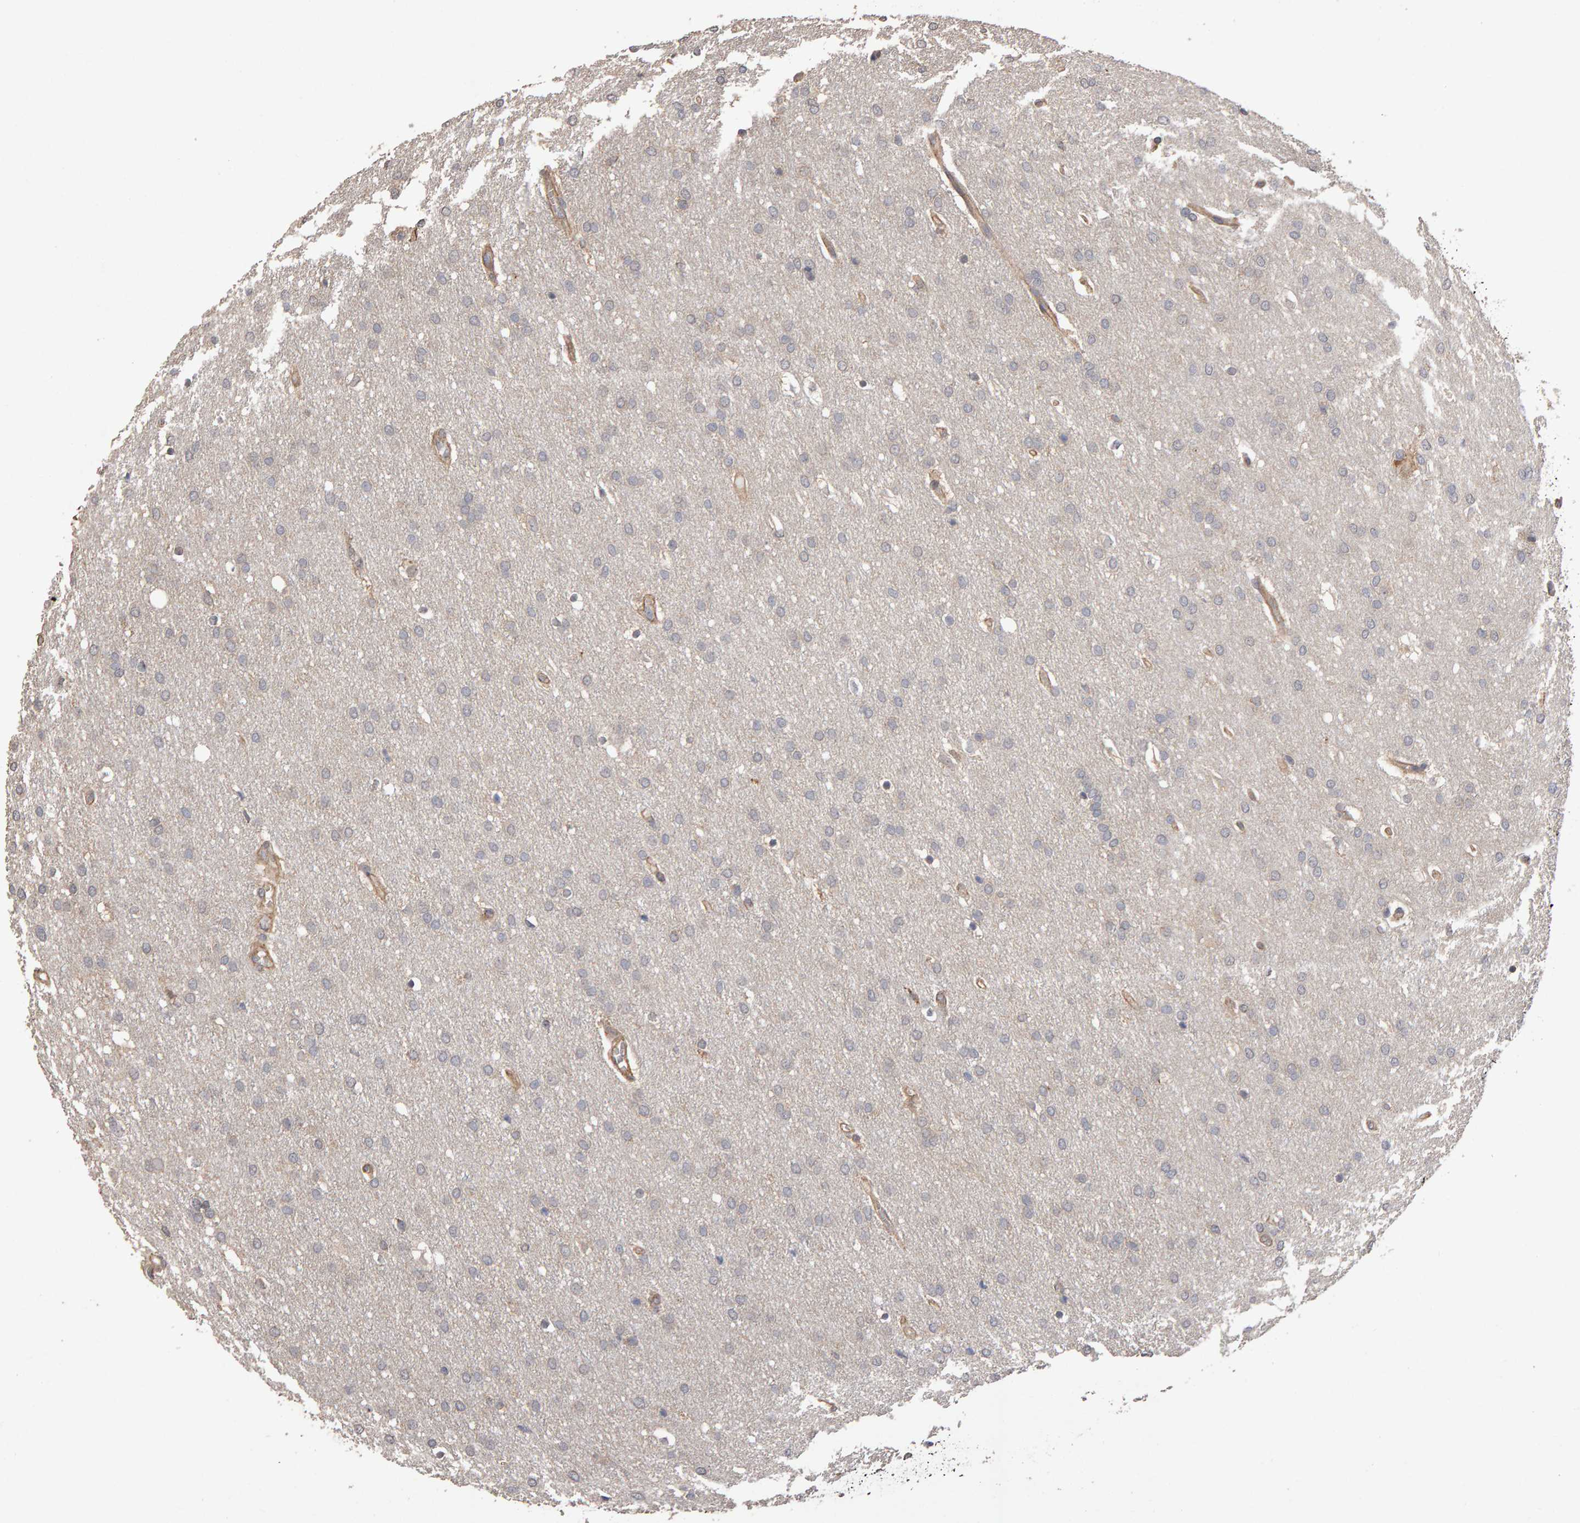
{"staining": {"intensity": "negative", "quantity": "none", "location": "none"}, "tissue": "glioma", "cell_type": "Tumor cells", "image_type": "cancer", "snomed": [{"axis": "morphology", "description": "Glioma, malignant, Low grade"}, {"axis": "topography", "description": "Brain"}], "caption": "The image demonstrates no significant staining in tumor cells of glioma.", "gene": "SCRIB", "patient": {"sex": "female", "age": 37}}